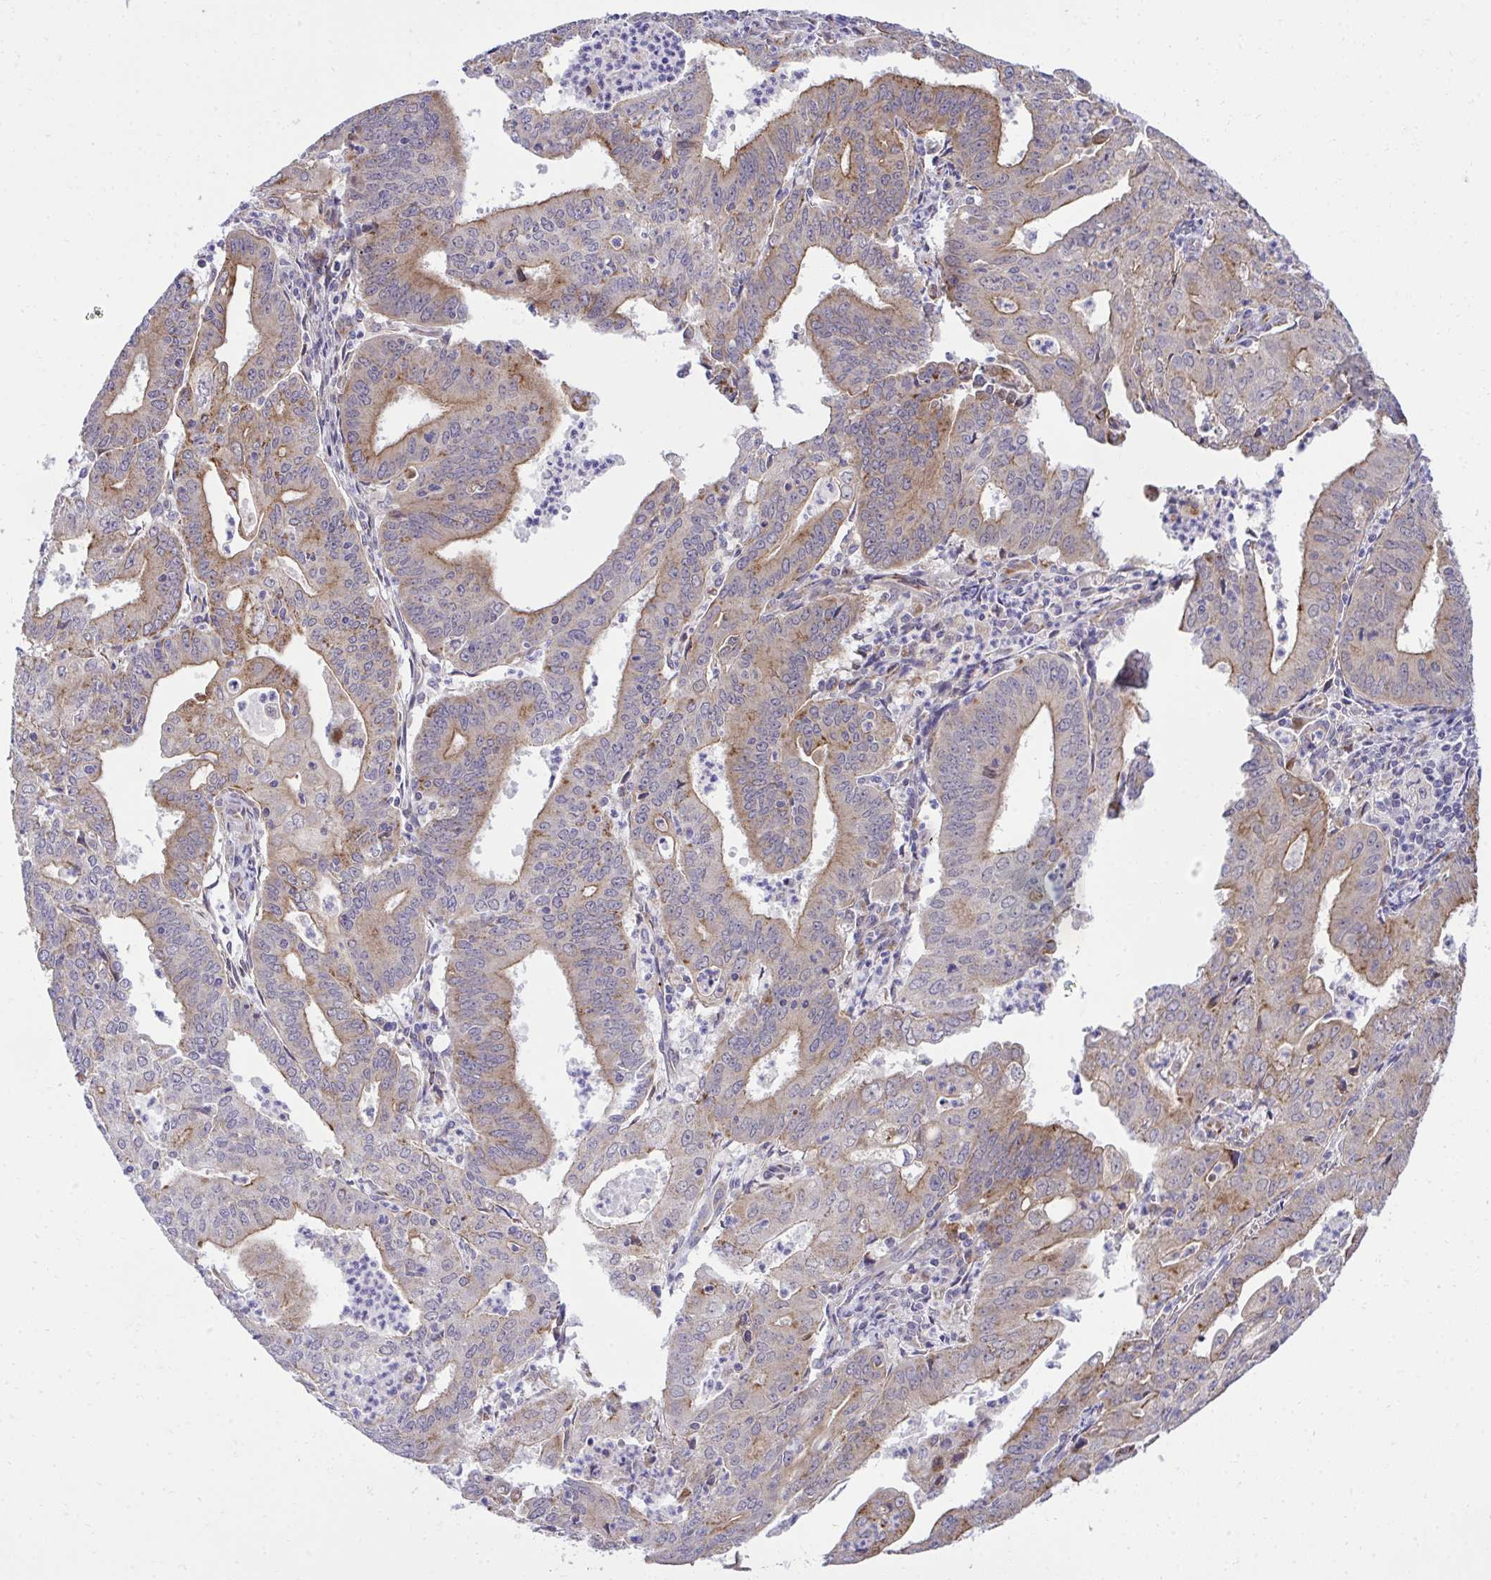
{"staining": {"intensity": "moderate", "quantity": "25%-75%", "location": "cytoplasmic/membranous"}, "tissue": "cervical cancer", "cell_type": "Tumor cells", "image_type": "cancer", "snomed": [{"axis": "morphology", "description": "Adenocarcinoma, NOS"}, {"axis": "topography", "description": "Cervix"}], "caption": "High-power microscopy captured an immunohistochemistry (IHC) micrograph of cervical cancer (adenocarcinoma), revealing moderate cytoplasmic/membranous staining in approximately 25%-75% of tumor cells.", "gene": "XAF1", "patient": {"sex": "female", "age": 56}}